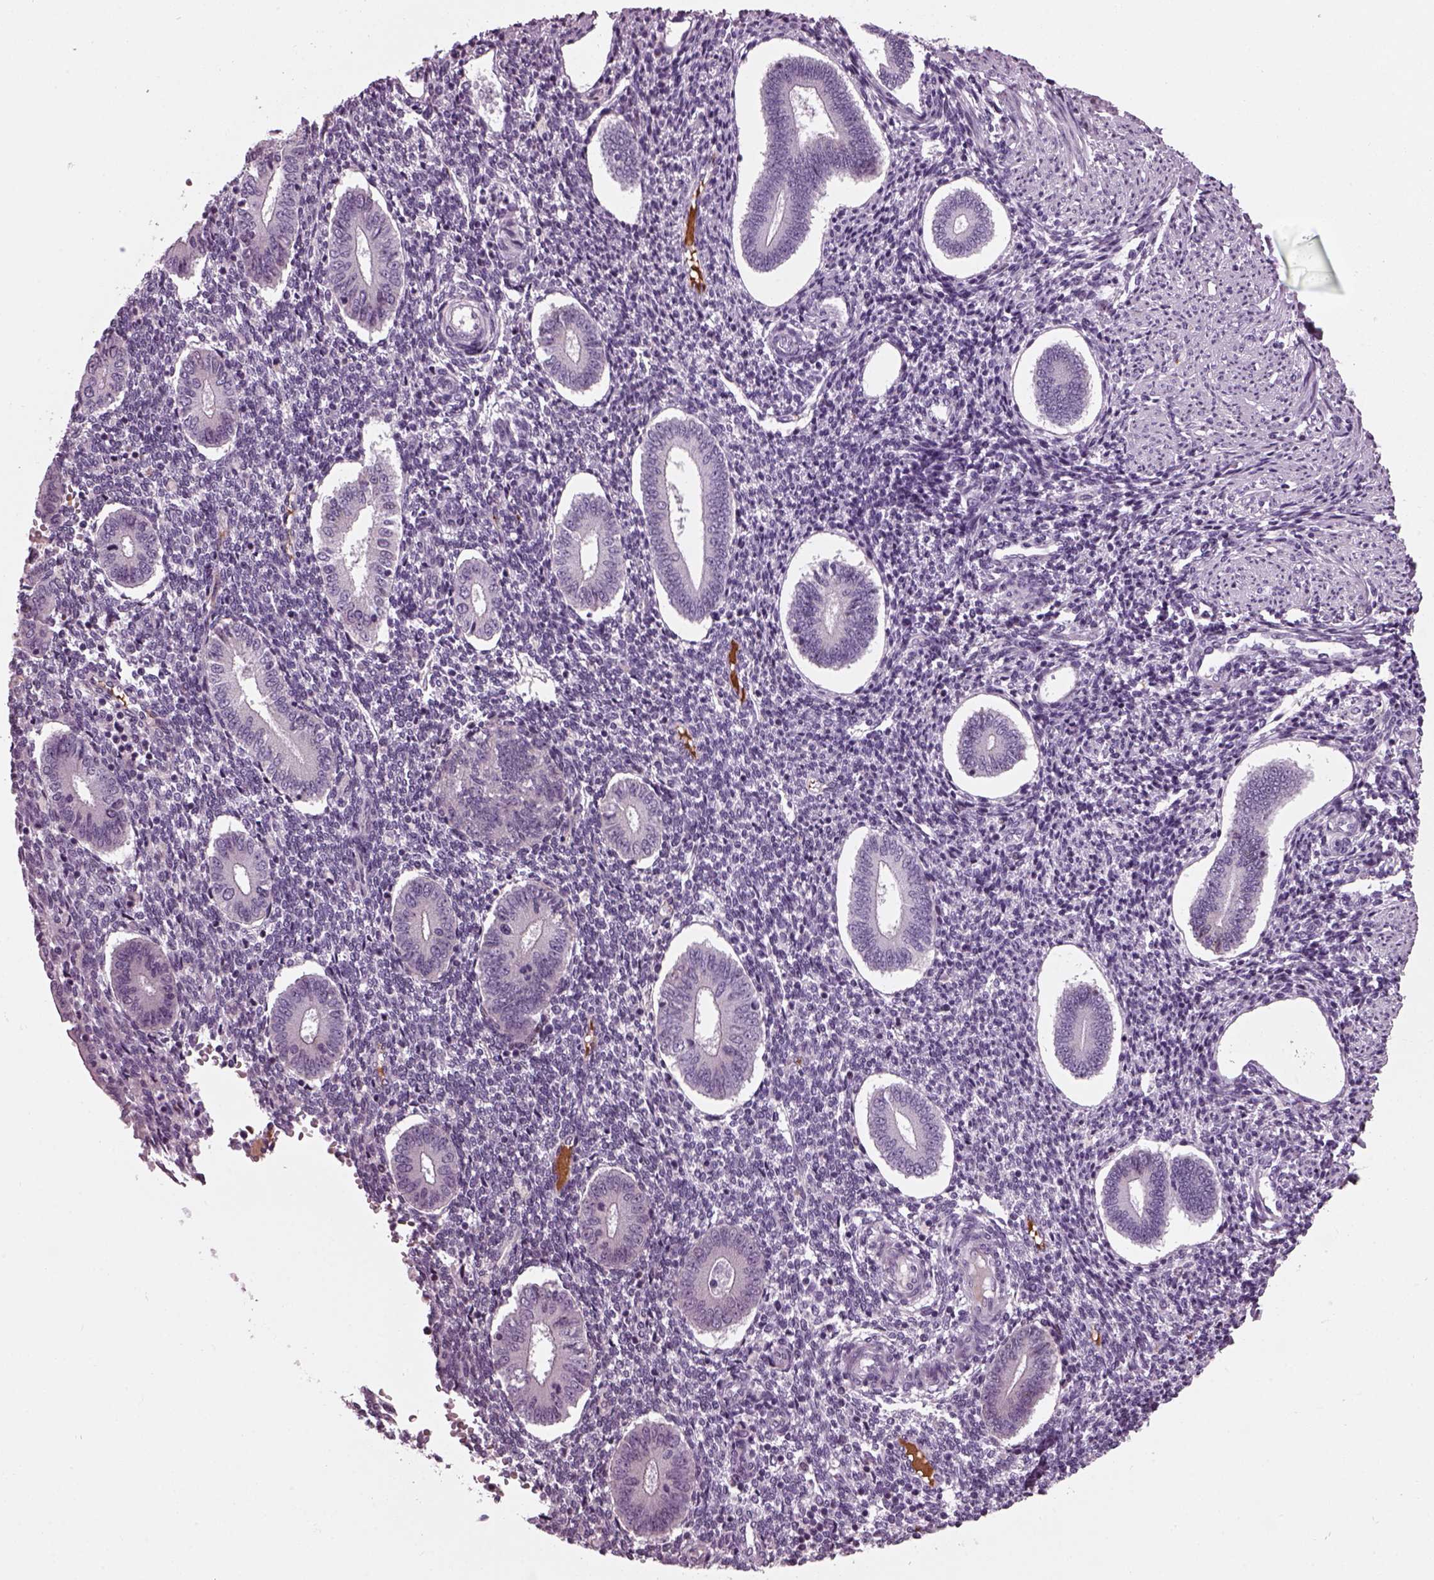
{"staining": {"intensity": "negative", "quantity": "none", "location": "none"}, "tissue": "endometrium", "cell_type": "Cells in endometrial stroma", "image_type": "normal", "snomed": [{"axis": "morphology", "description": "Normal tissue, NOS"}, {"axis": "topography", "description": "Endometrium"}], "caption": "High power microscopy micrograph of an immunohistochemistry photomicrograph of benign endometrium, revealing no significant expression in cells in endometrial stroma. (Stains: DAB immunohistochemistry with hematoxylin counter stain, Microscopy: brightfield microscopy at high magnification).", "gene": "DPYSL5", "patient": {"sex": "female", "age": 40}}